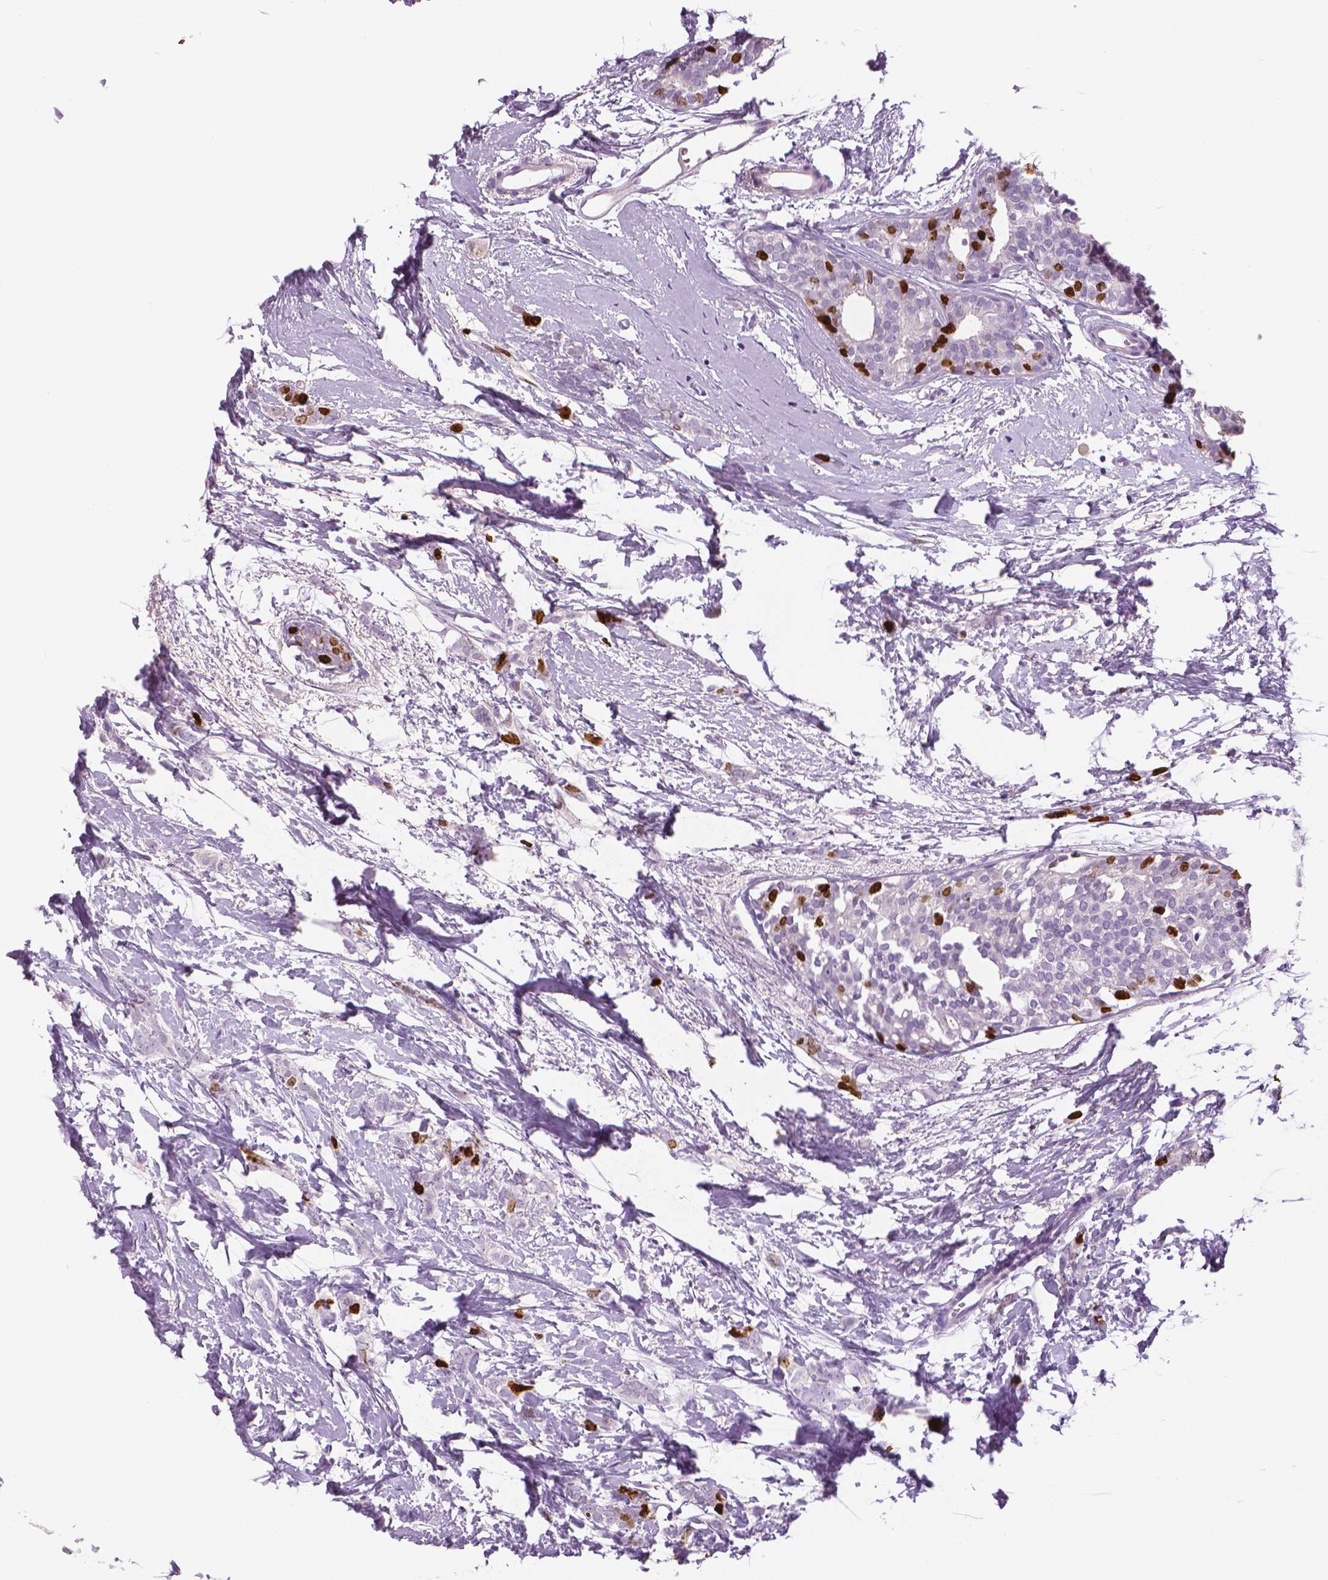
{"staining": {"intensity": "strong", "quantity": "<25%", "location": "nuclear"}, "tissue": "breast cancer", "cell_type": "Tumor cells", "image_type": "cancer", "snomed": [{"axis": "morphology", "description": "Duct carcinoma"}, {"axis": "topography", "description": "Breast"}], "caption": "Immunohistochemical staining of breast cancer (infiltrating ductal carcinoma) demonstrates strong nuclear protein positivity in approximately <25% of tumor cells.", "gene": "MKI67", "patient": {"sex": "female", "age": 40}}